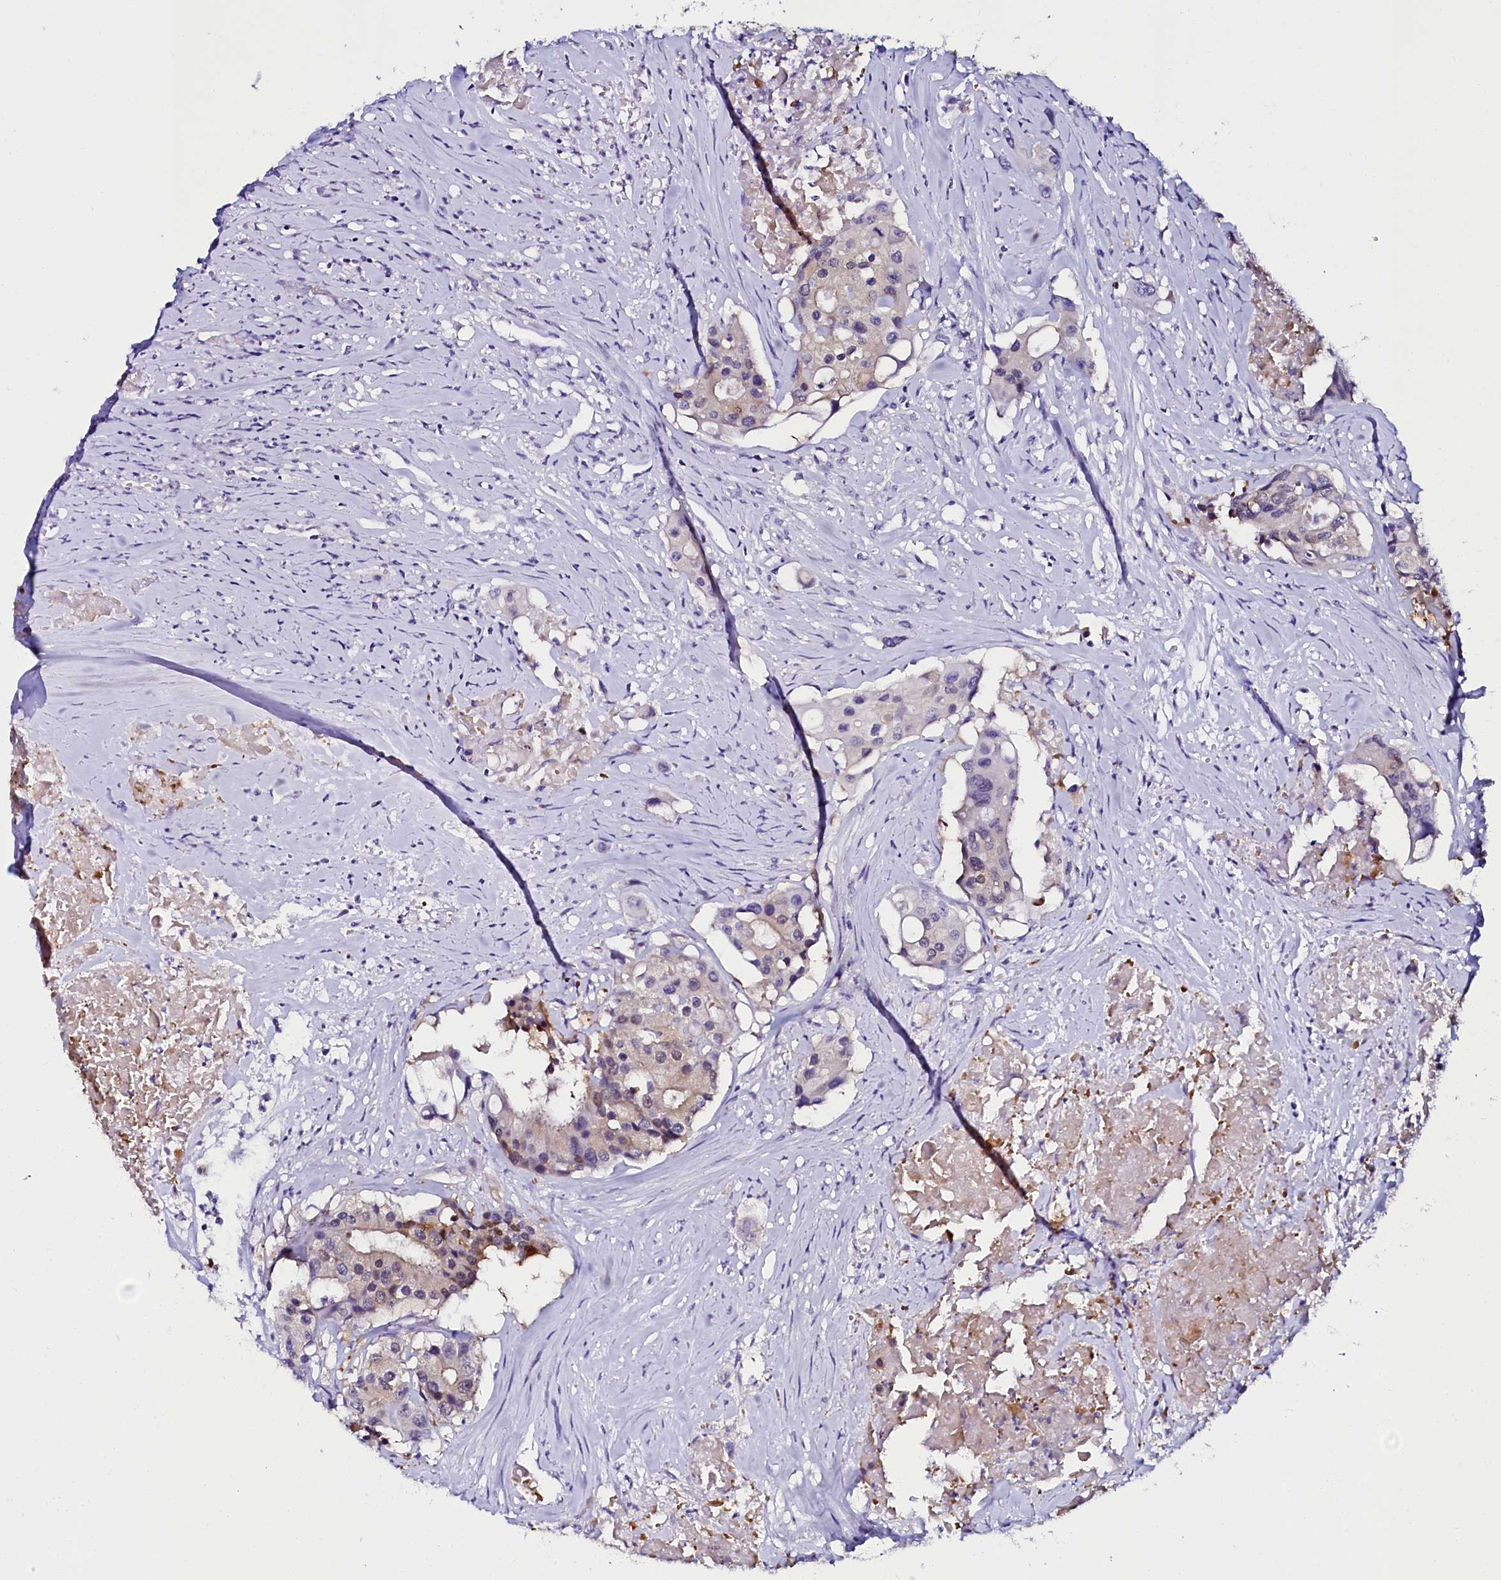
{"staining": {"intensity": "weak", "quantity": "25%-75%", "location": "cytoplasmic/membranous"}, "tissue": "colorectal cancer", "cell_type": "Tumor cells", "image_type": "cancer", "snomed": [{"axis": "morphology", "description": "Adenocarcinoma, NOS"}, {"axis": "topography", "description": "Colon"}], "caption": "The photomicrograph displays staining of colorectal adenocarcinoma, revealing weak cytoplasmic/membranous protein expression (brown color) within tumor cells.", "gene": "SORD", "patient": {"sex": "male", "age": 77}}